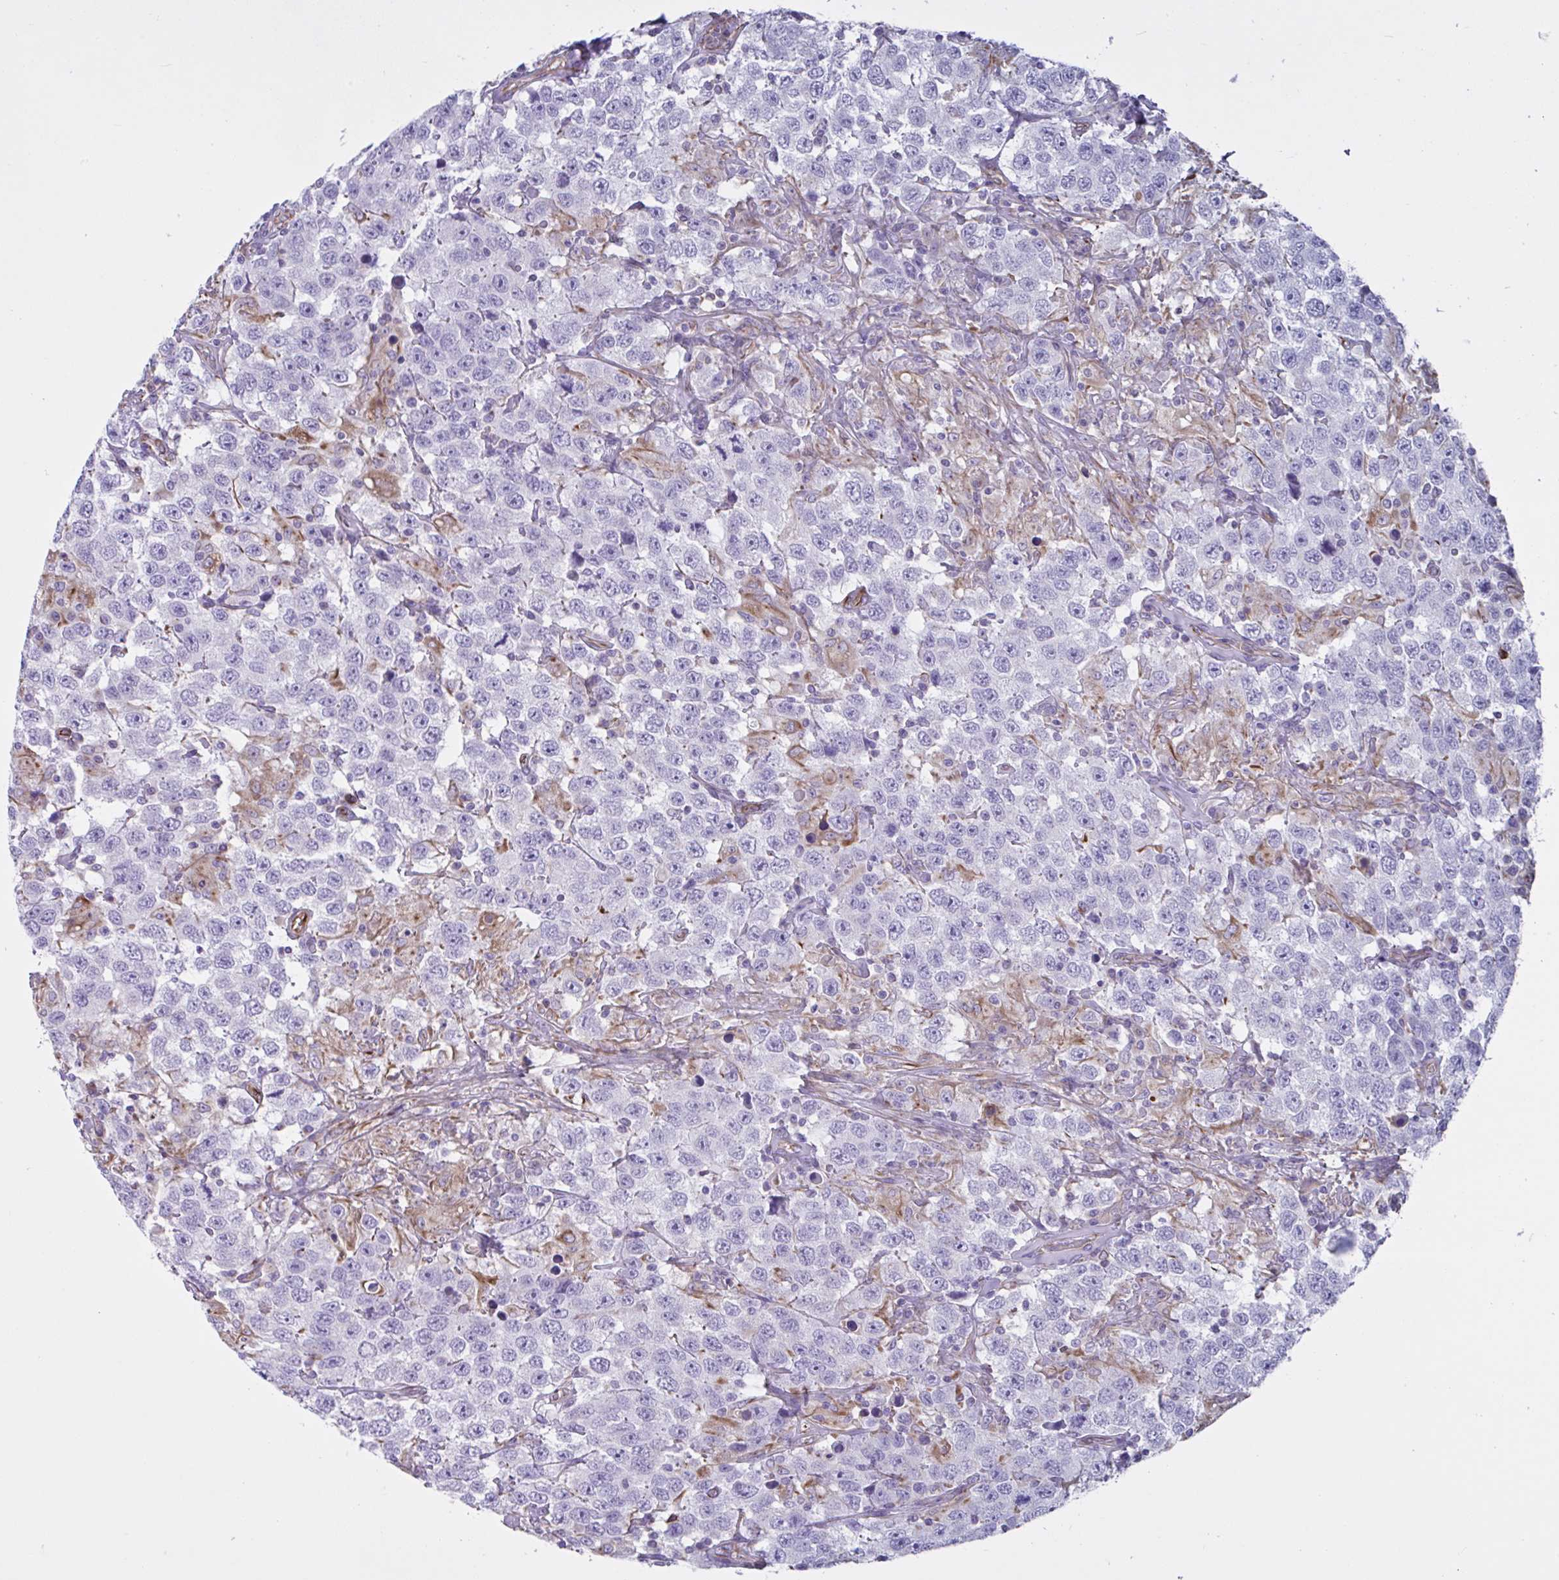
{"staining": {"intensity": "negative", "quantity": "none", "location": "none"}, "tissue": "testis cancer", "cell_type": "Tumor cells", "image_type": "cancer", "snomed": [{"axis": "morphology", "description": "Seminoma, NOS"}, {"axis": "topography", "description": "Testis"}], "caption": "Immunohistochemical staining of testis cancer (seminoma) demonstrates no significant positivity in tumor cells. (IHC, brightfield microscopy, high magnification).", "gene": "TMEM86B", "patient": {"sex": "male", "age": 41}}